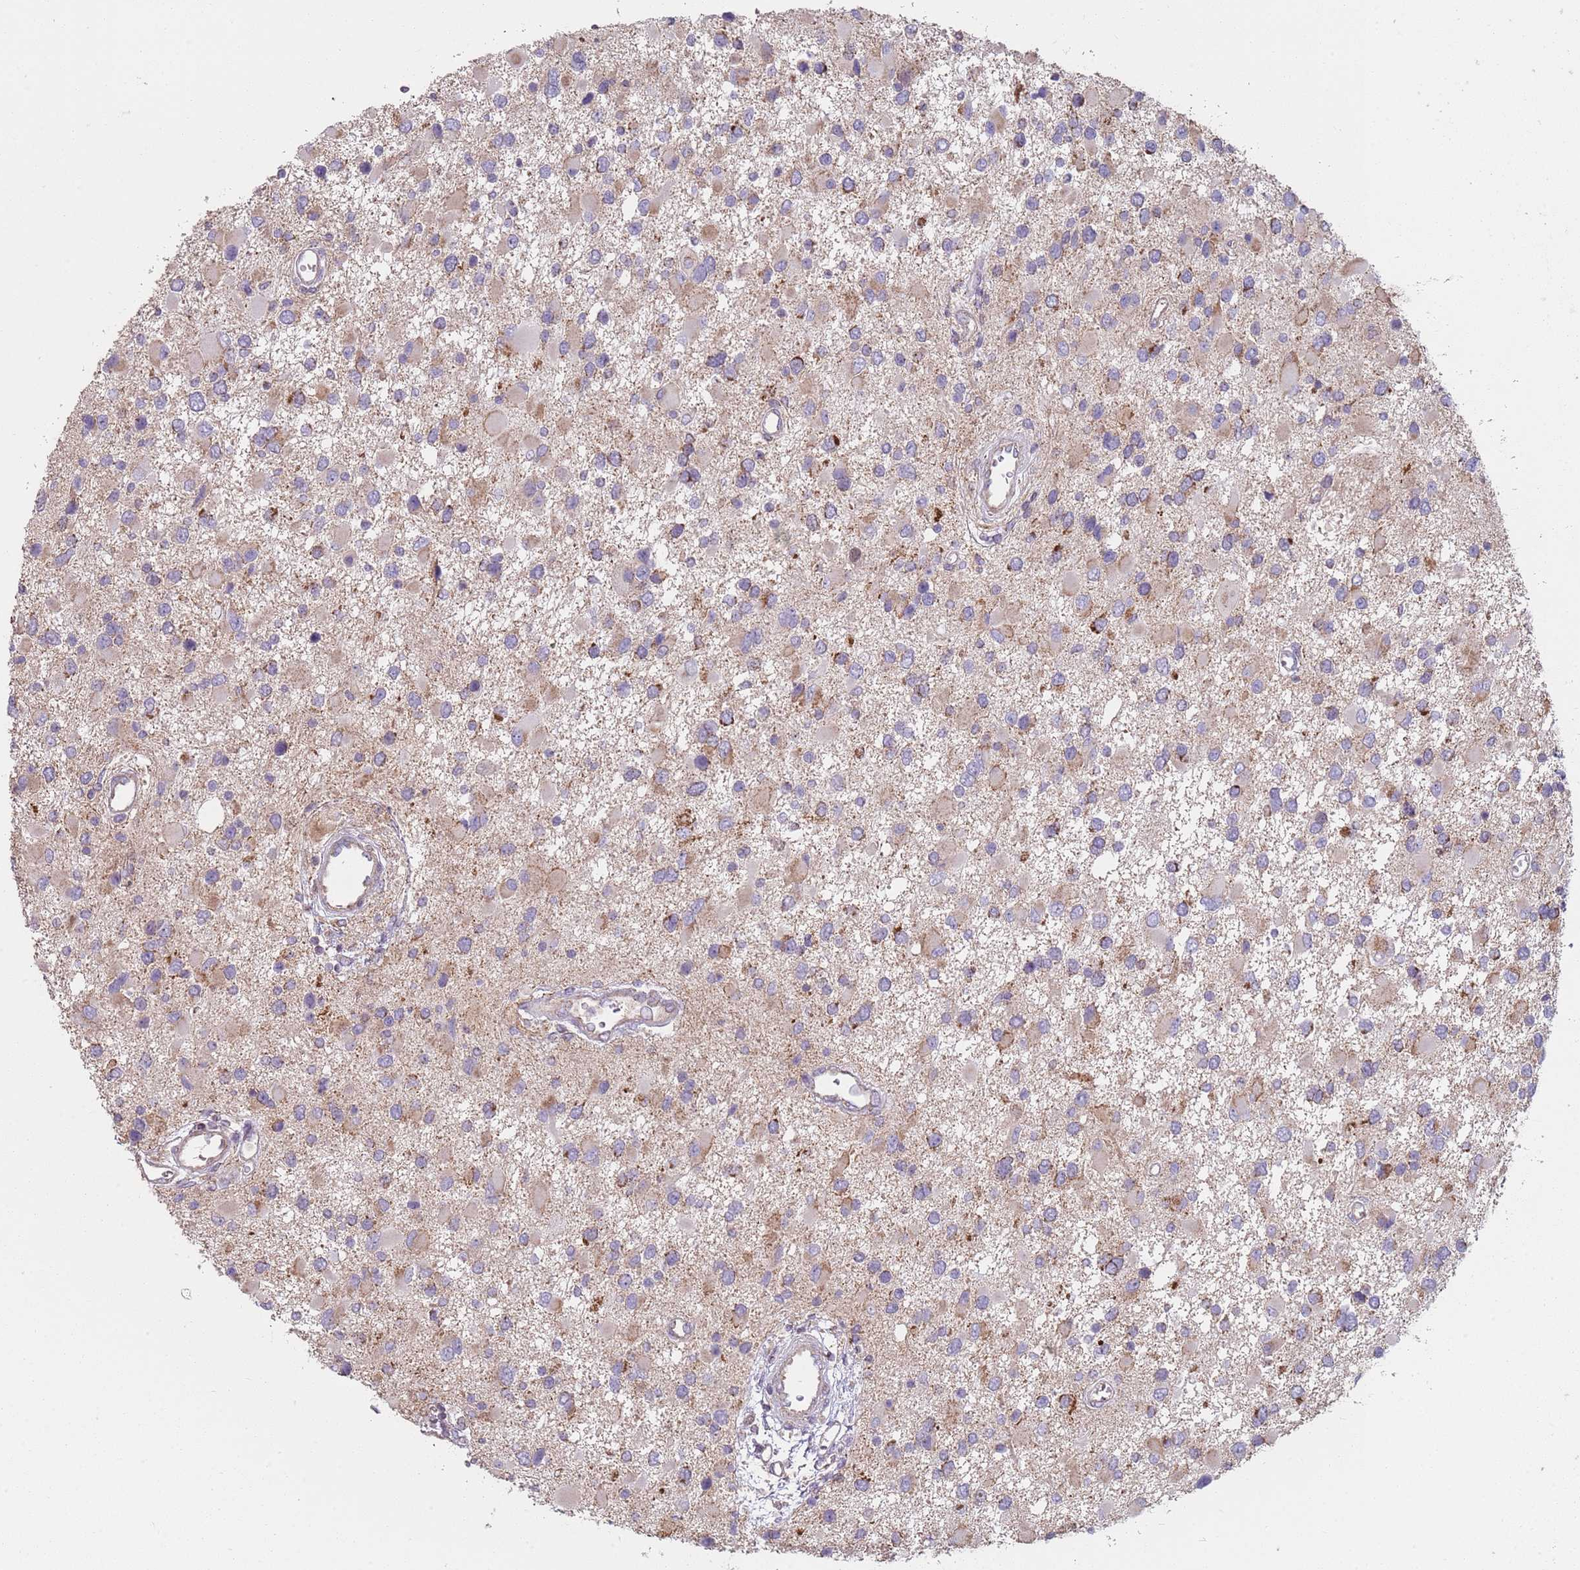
{"staining": {"intensity": "moderate", "quantity": "<25%", "location": "cytoplasmic/membranous"}, "tissue": "glioma", "cell_type": "Tumor cells", "image_type": "cancer", "snomed": [{"axis": "morphology", "description": "Glioma, malignant, High grade"}, {"axis": "topography", "description": "Brain"}], "caption": "A brown stain highlights moderate cytoplasmic/membranous staining of a protein in malignant high-grade glioma tumor cells.", "gene": "GAS8", "patient": {"sex": "male", "age": 53}}